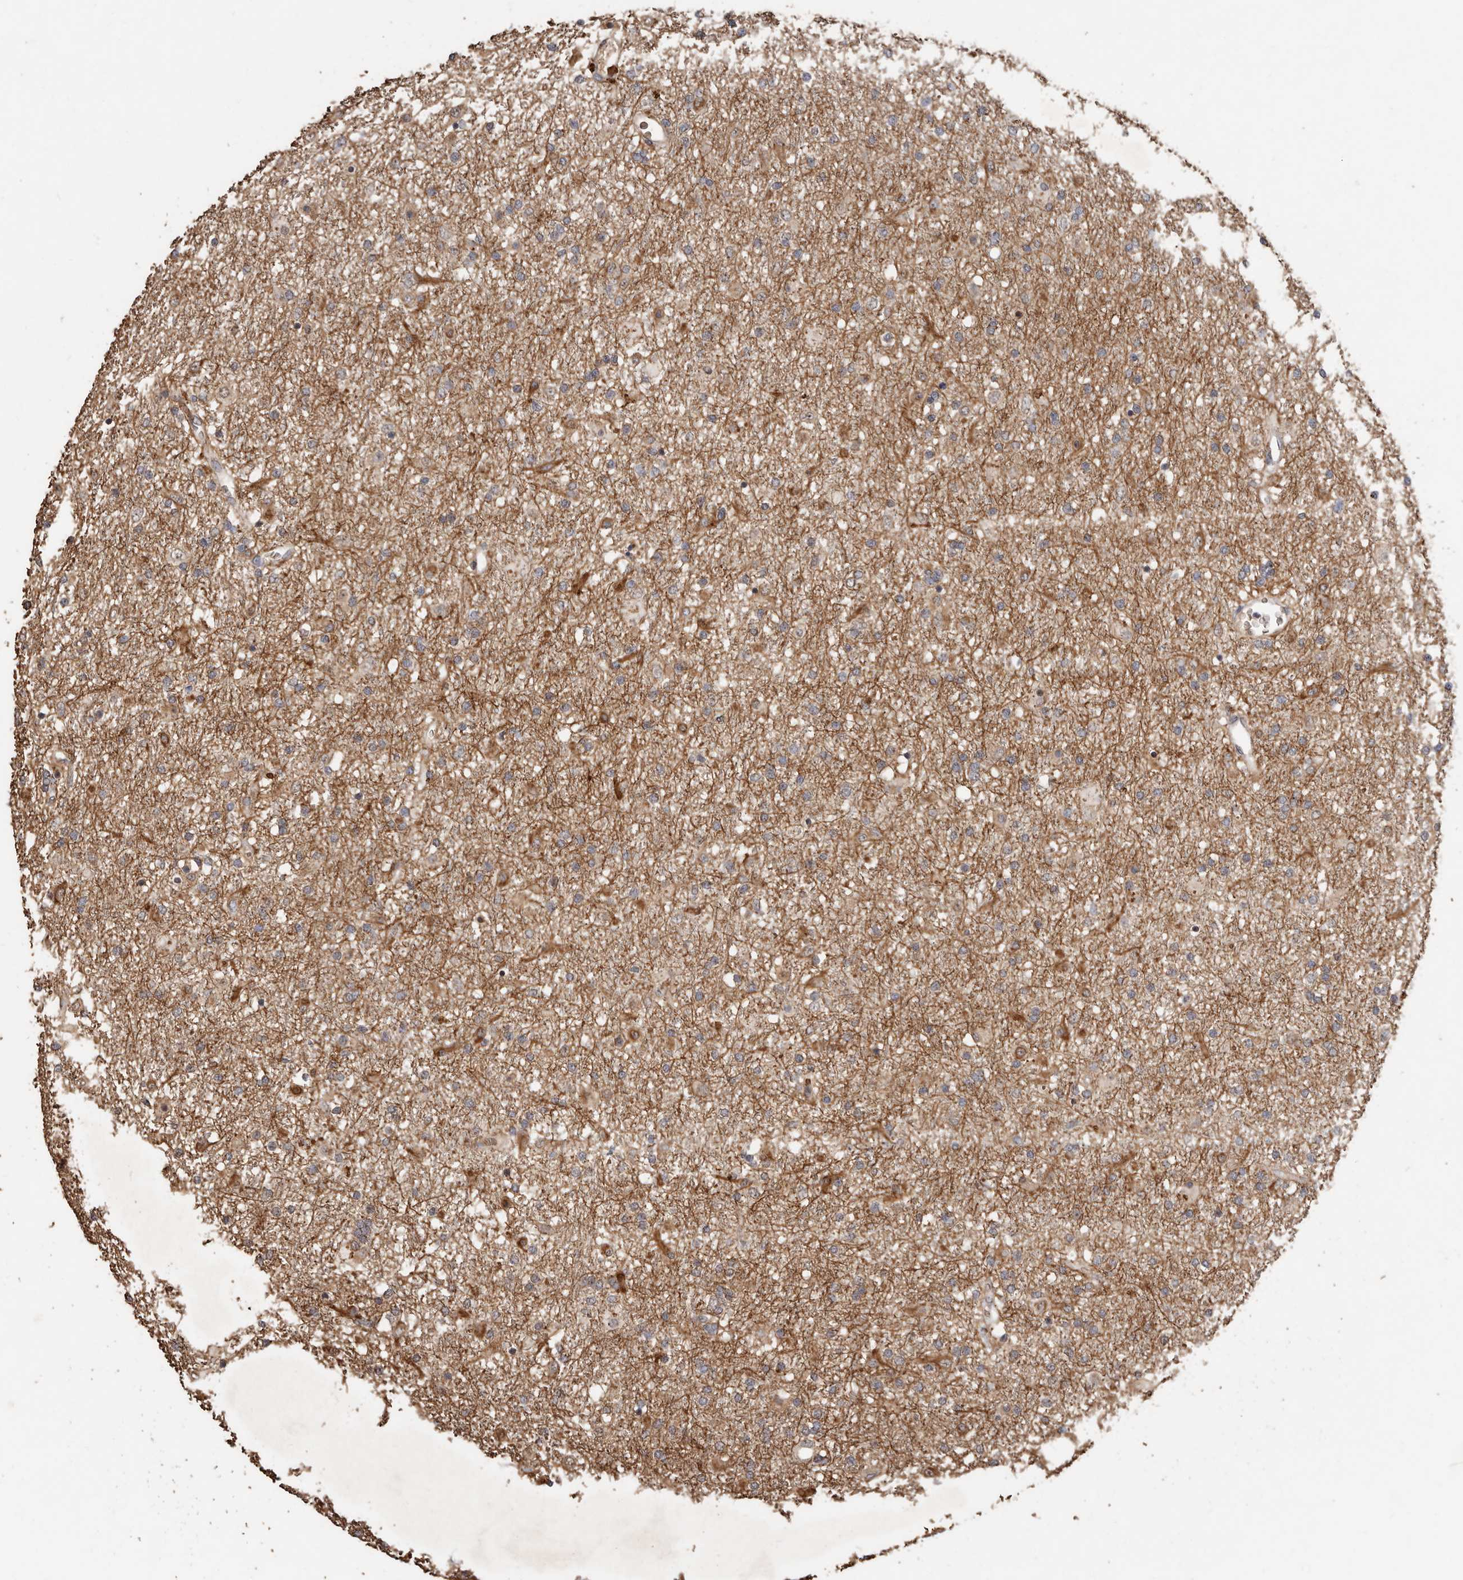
{"staining": {"intensity": "weak", "quantity": "<25%", "location": "cytoplasmic/membranous"}, "tissue": "glioma", "cell_type": "Tumor cells", "image_type": "cancer", "snomed": [{"axis": "morphology", "description": "Glioma, malignant, Low grade"}, {"axis": "topography", "description": "Brain"}], "caption": "IHC micrograph of low-grade glioma (malignant) stained for a protein (brown), which demonstrates no staining in tumor cells.", "gene": "GRAMD2A", "patient": {"sex": "male", "age": 65}}